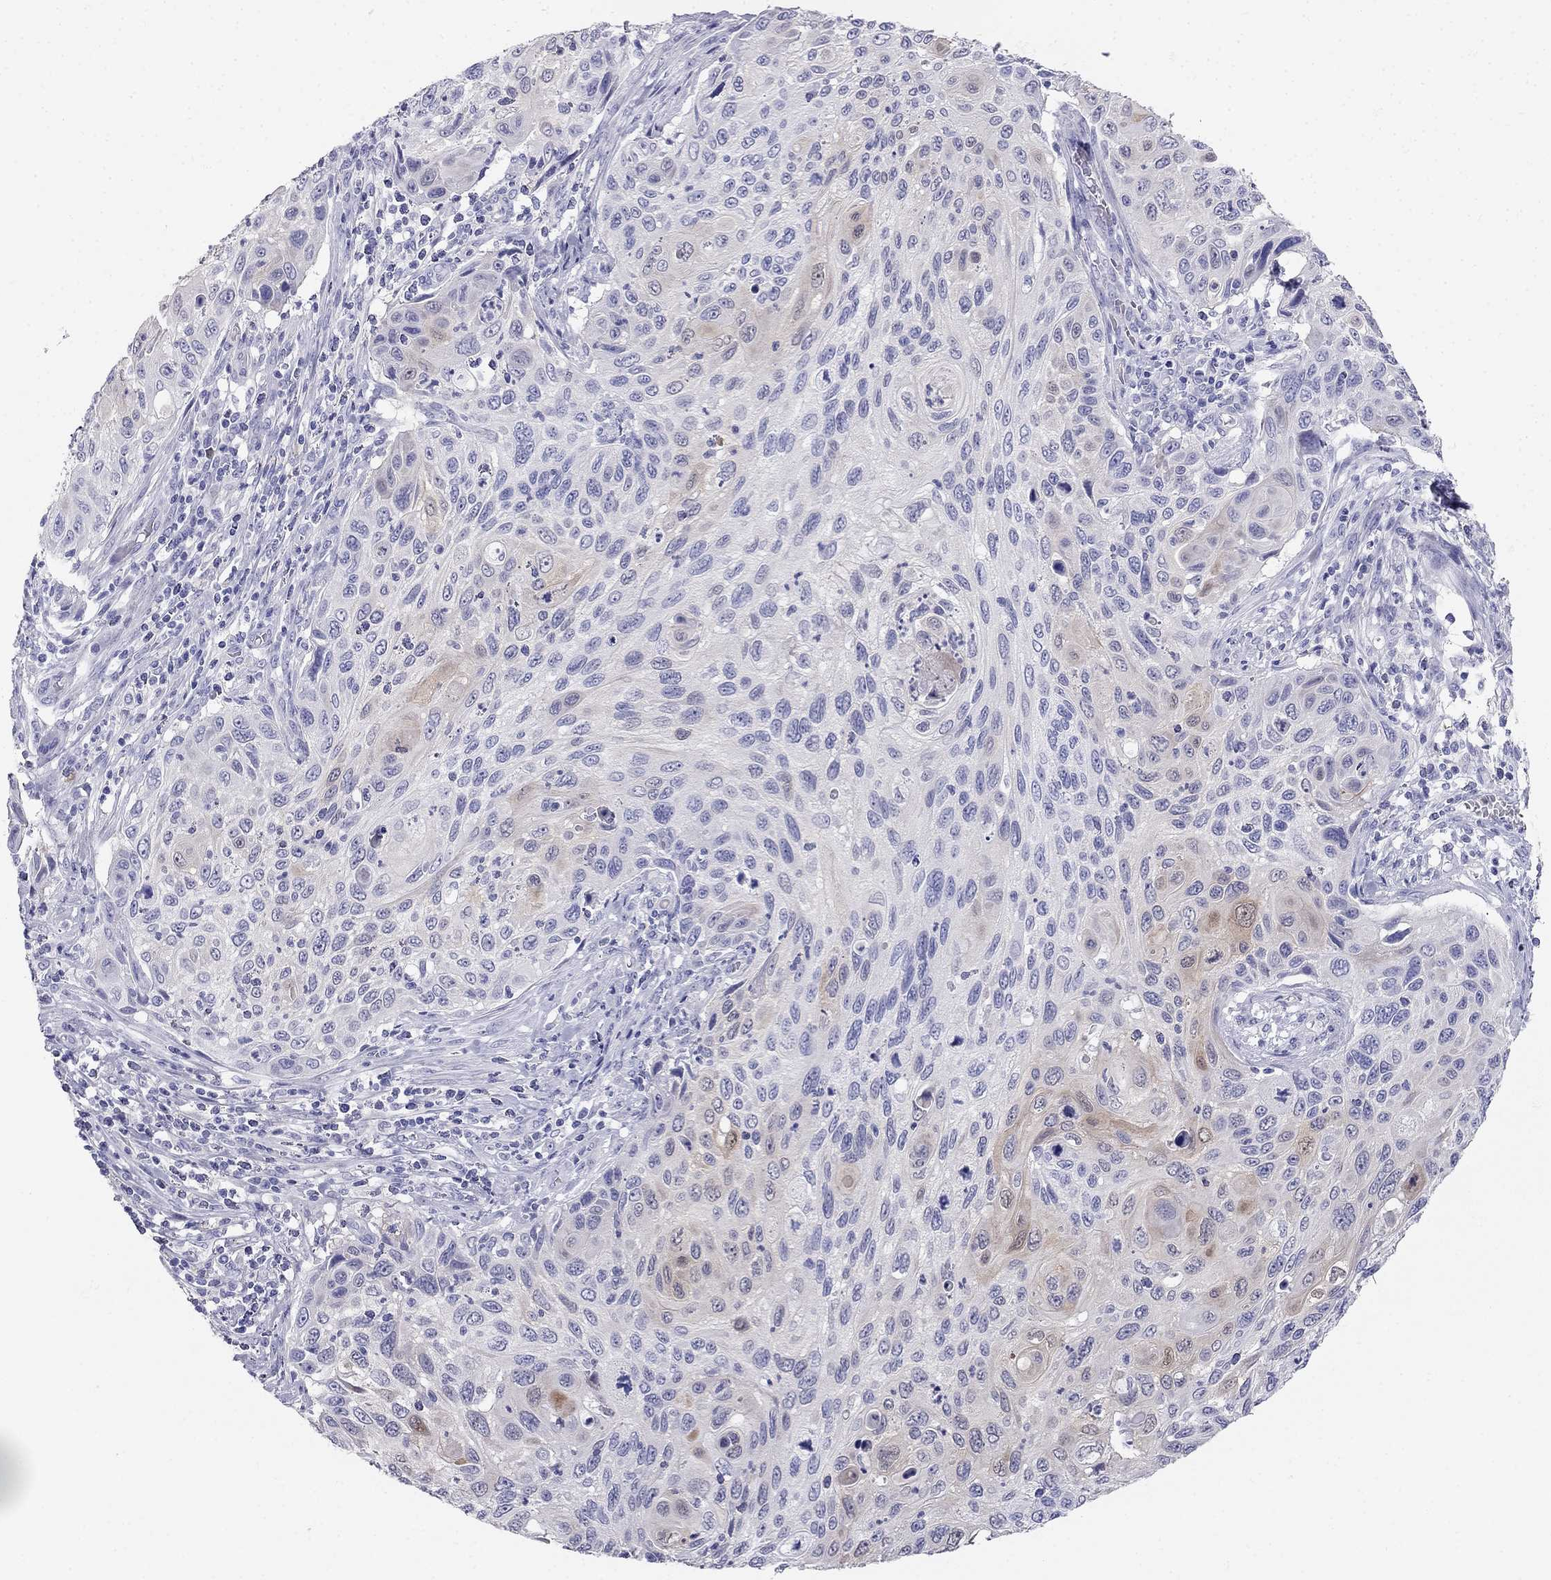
{"staining": {"intensity": "weak", "quantity": "<25%", "location": "cytoplasmic/membranous"}, "tissue": "cervical cancer", "cell_type": "Tumor cells", "image_type": "cancer", "snomed": [{"axis": "morphology", "description": "Squamous cell carcinoma, NOS"}, {"axis": "topography", "description": "Cervix"}], "caption": "Immunohistochemistry (IHC) image of neoplastic tissue: human squamous cell carcinoma (cervical) stained with DAB (3,3'-diaminobenzidine) demonstrates no significant protein expression in tumor cells.", "gene": "RFLNA", "patient": {"sex": "female", "age": 70}}